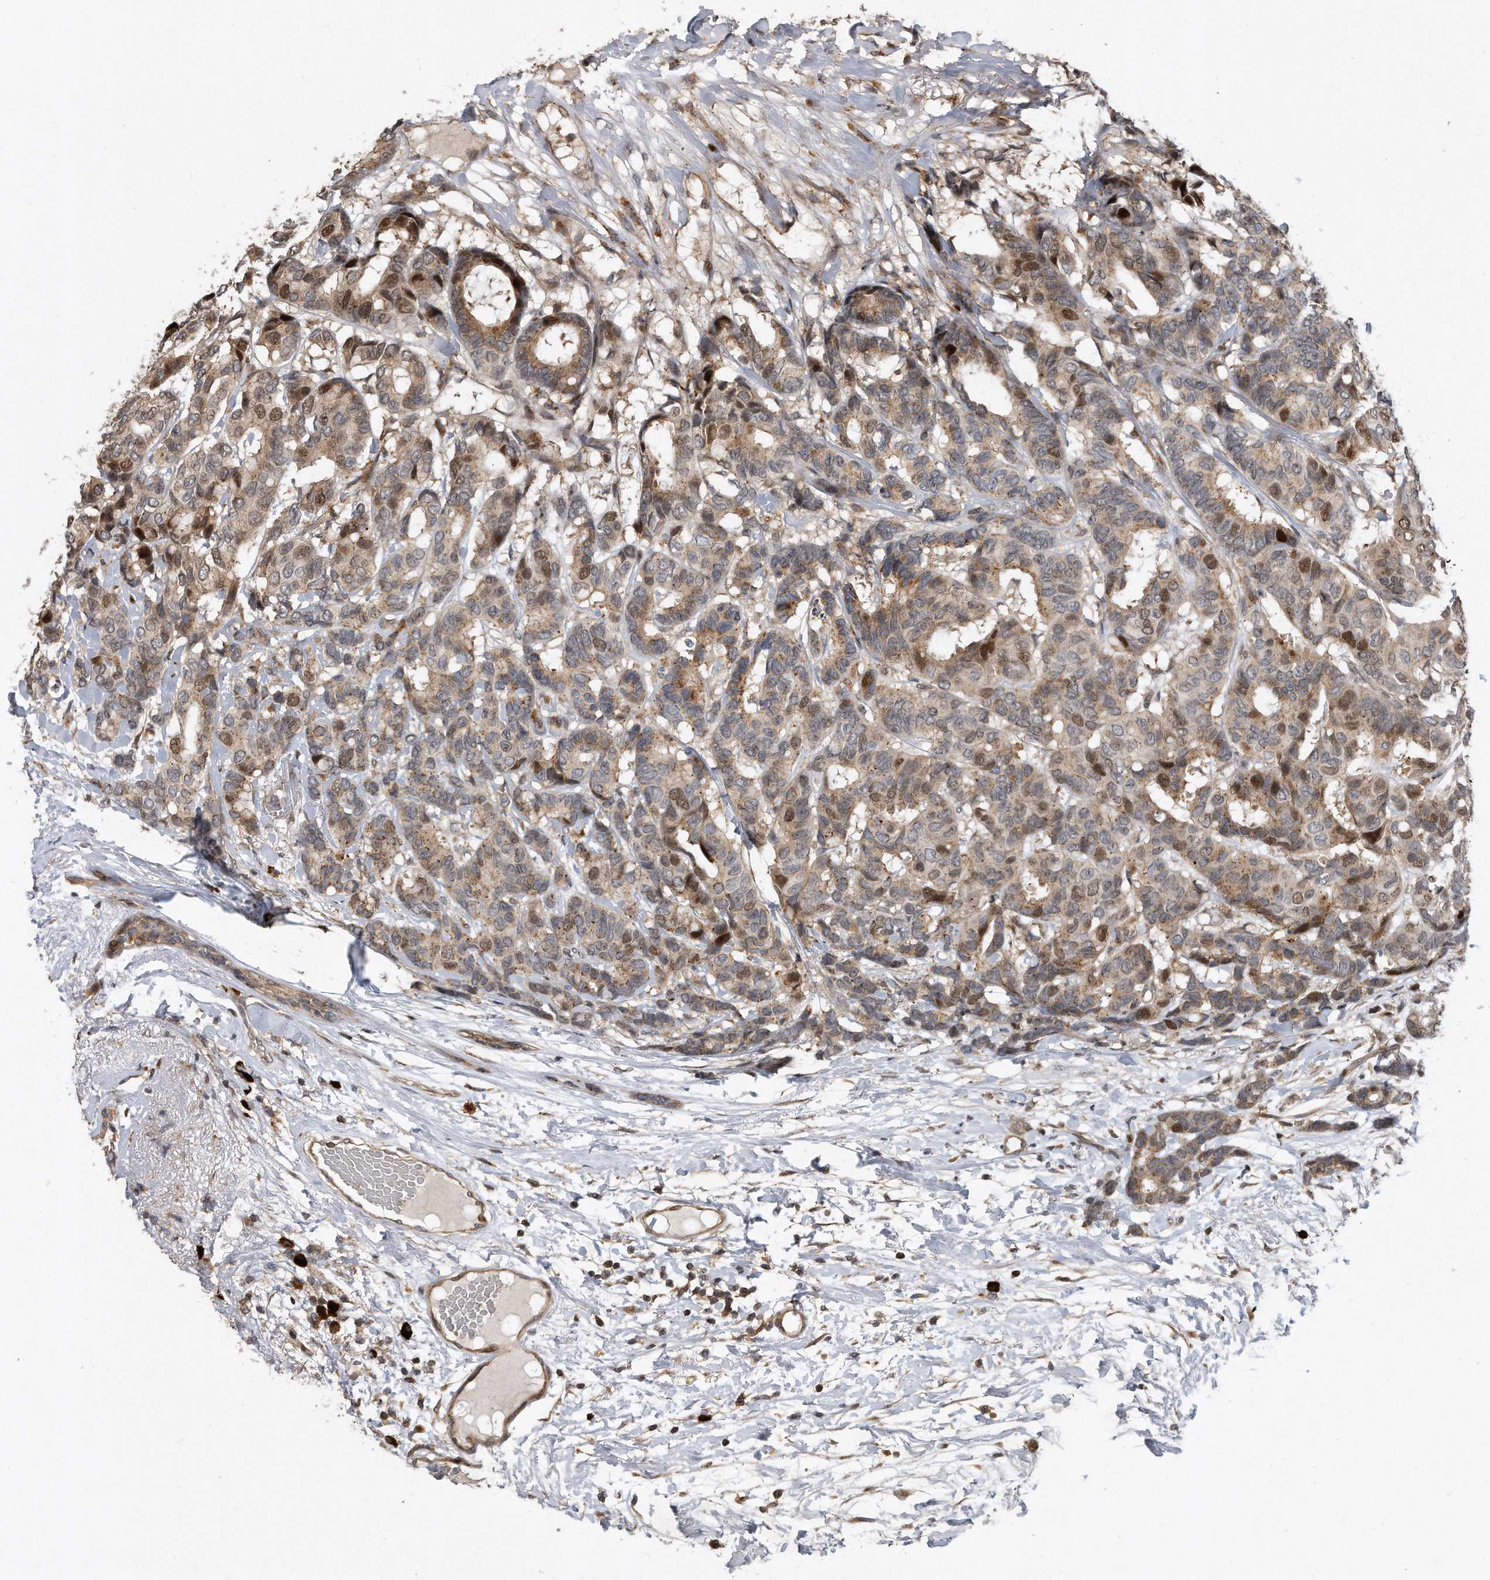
{"staining": {"intensity": "moderate", "quantity": ">75%", "location": "cytoplasmic/membranous,nuclear"}, "tissue": "breast cancer", "cell_type": "Tumor cells", "image_type": "cancer", "snomed": [{"axis": "morphology", "description": "Duct carcinoma"}, {"axis": "topography", "description": "Breast"}], "caption": "There is medium levels of moderate cytoplasmic/membranous and nuclear staining in tumor cells of breast cancer (intraductal carcinoma), as demonstrated by immunohistochemical staining (brown color).", "gene": "PGBD2", "patient": {"sex": "female", "age": 87}}